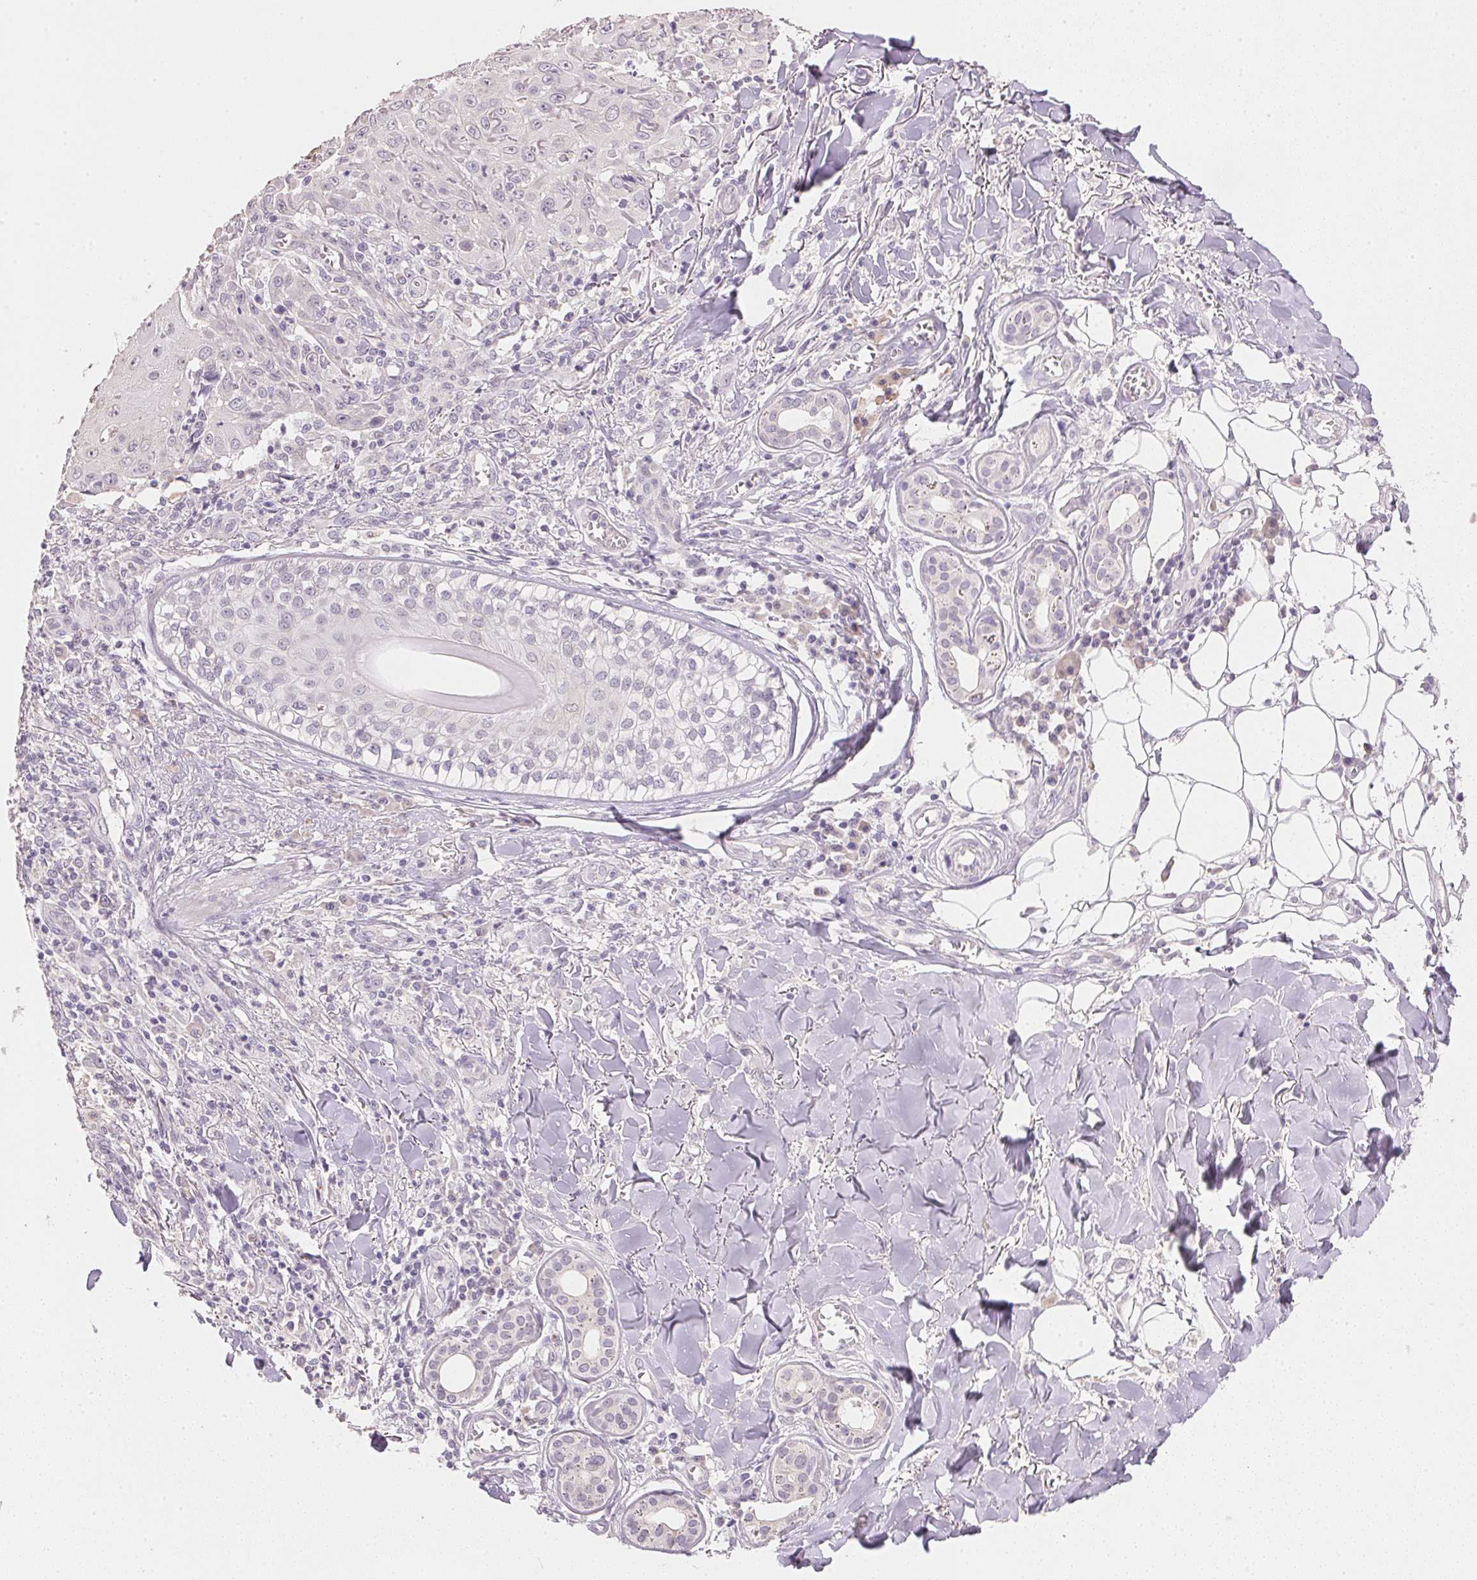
{"staining": {"intensity": "negative", "quantity": "none", "location": "none"}, "tissue": "skin cancer", "cell_type": "Tumor cells", "image_type": "cancer", "snomed": [{"axis": "morphology", "description": "Squamous cell carcinoma, NOS"}, {"axis": "topography", "description": "Skin"}], "caption": "Immunohistochemistry micrograph of skin cancer stained for a protein (brown), which displays no staining in tumor cells. The staining is performed using DAB brown chromogen with nuclei counter-stained in using hematoxylin.", "gene": "DHCR24", "patient": {"sex": "male", "age": 75}}